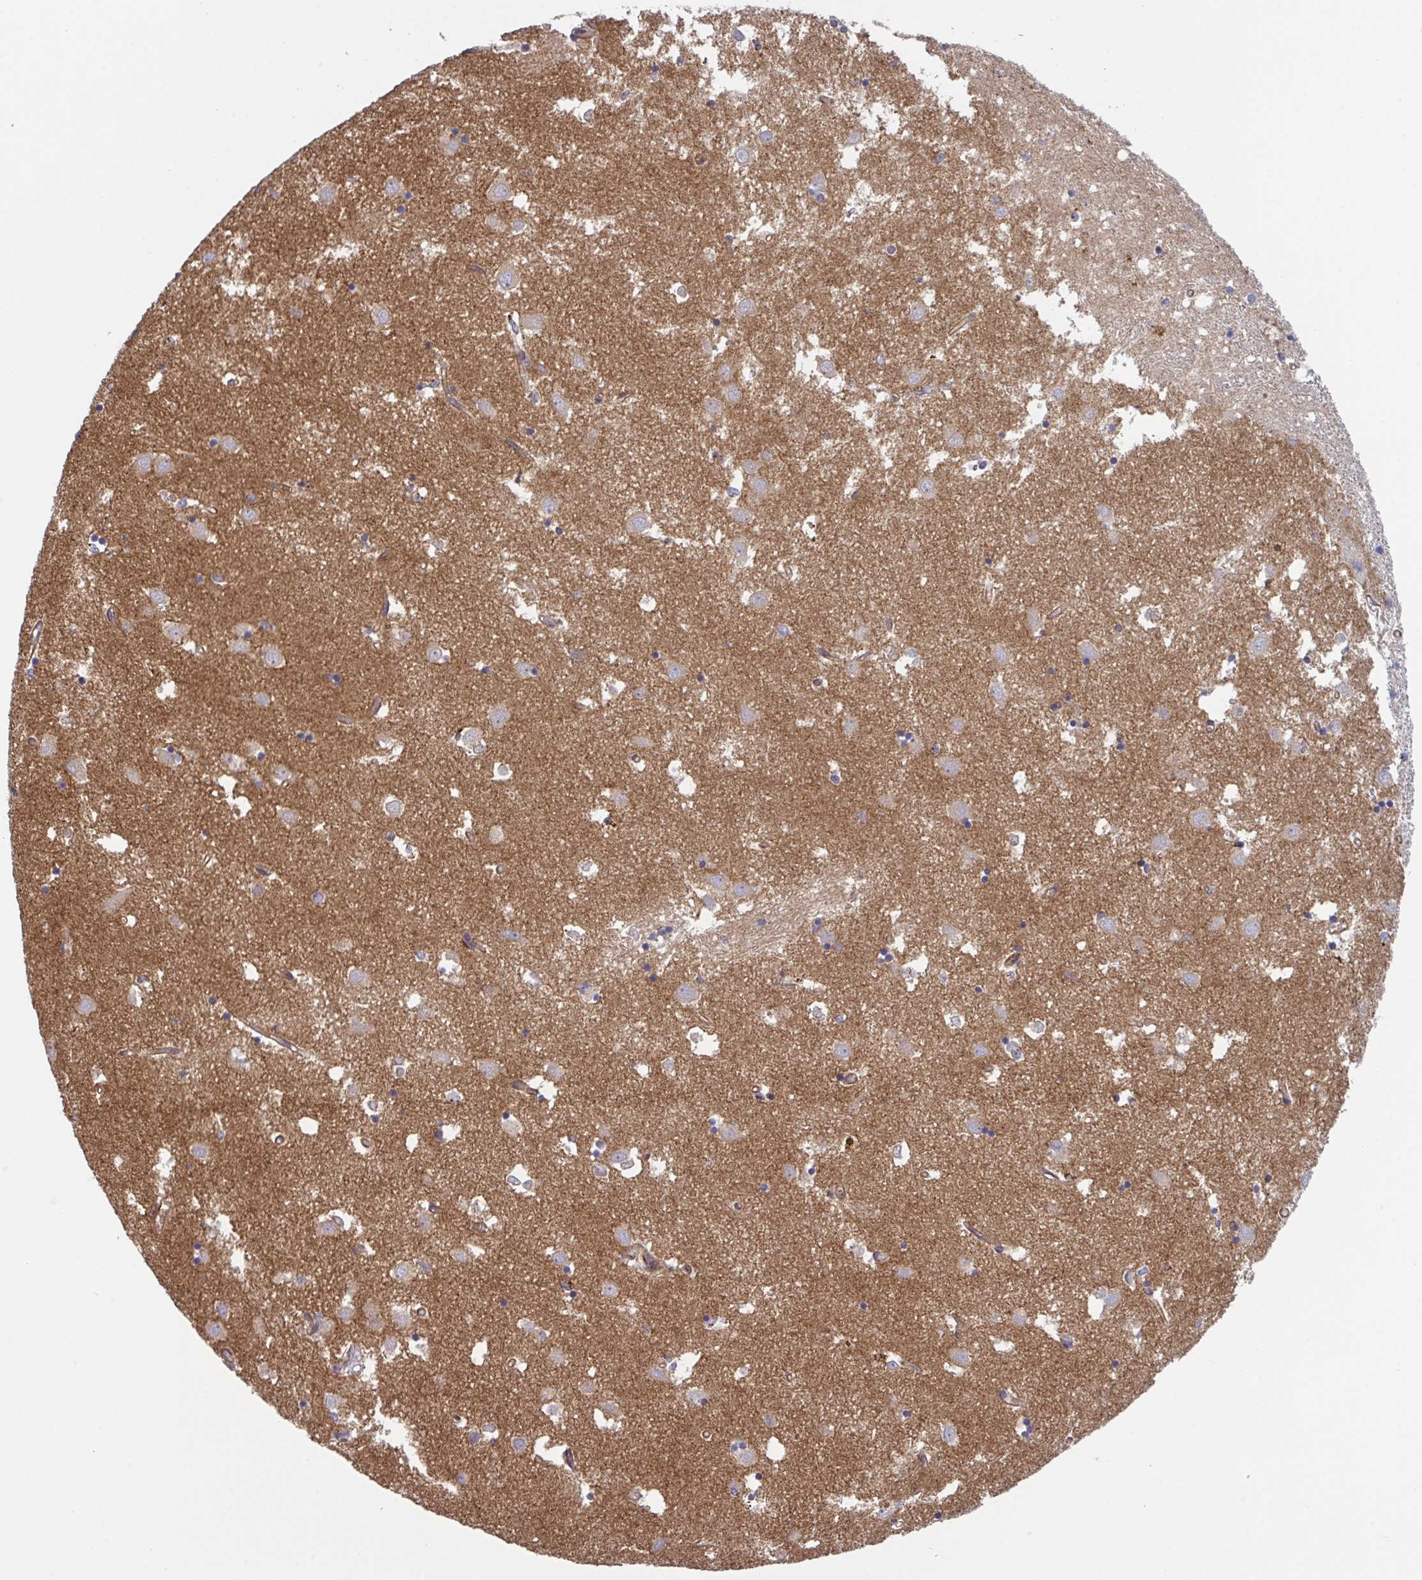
{"staining": {"intensity": "negative", "quantity": "none", "location": "none"}, "tissue": "caudate", "cell_type": "Glial cells", "image_type": "normal", "snomed": [{"axis": "morphology", "description": "Normal tissue, NOS"}, {"axis": "topography", "description": "Lateral ventricle wall"}], "caption": "Immunohistochemistry of unremarkable caudate displays no positivity in glial cells.", "gene": "C4orf36", "patient": {"sex": "male", "age": 70}}